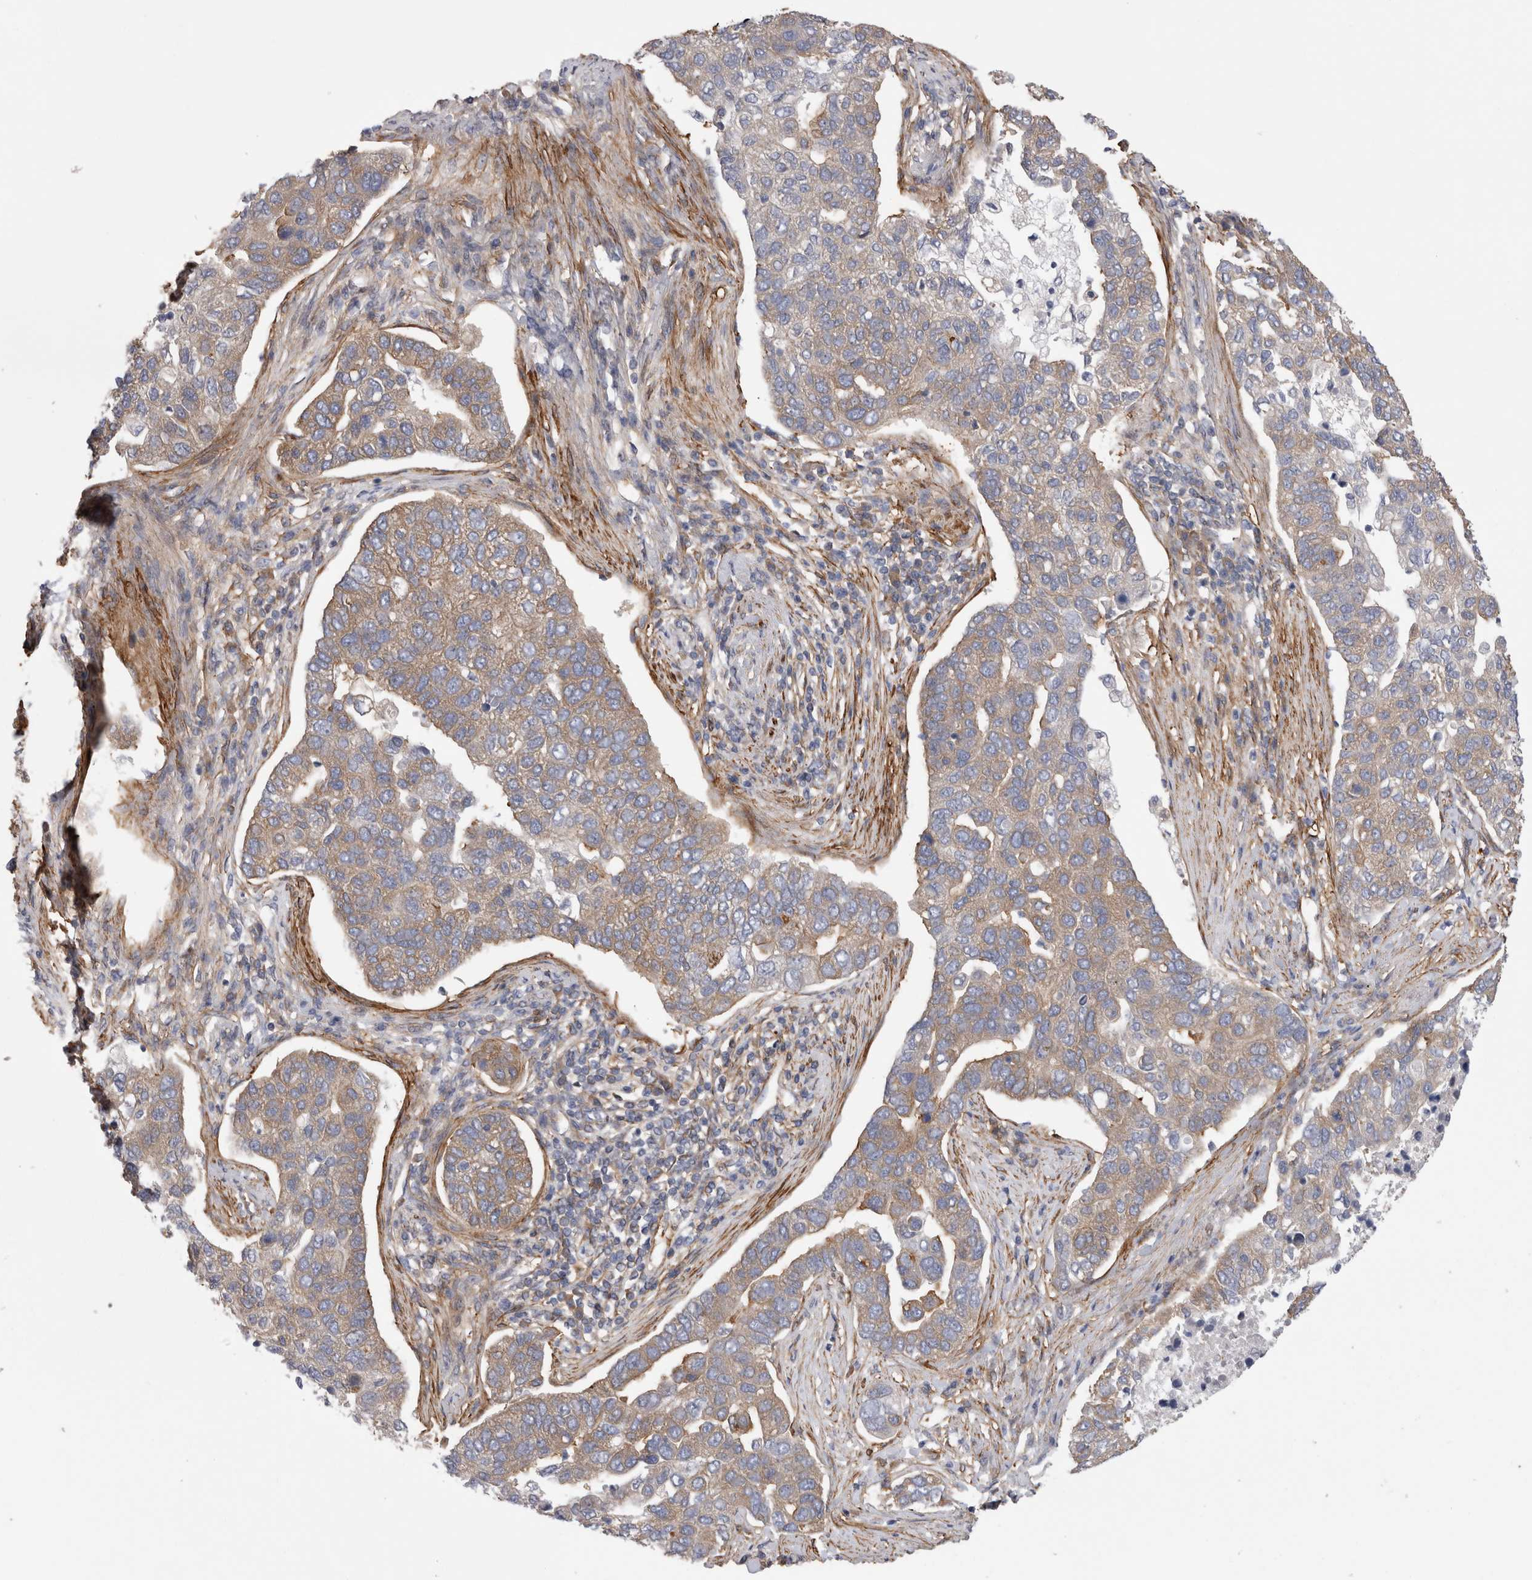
{"staining": {"intensity": "moderate", "quantity": "25%-75%", "location": "cytoplasmic/membranous"}, "tissue": "pancreatic cancer", "cell_type": "Tumor cells", "image_type": "cancer", "snomed": [{"axis": "morphology", "description": "Adenocarcinoma, NOS"}, {"axis": "topography", "description": "Pancreas"}], "caption": "About 25%-75% of tumor cells in adenocarcinoma (pancreatic) show moderate cytoplasmic/membranous protein positivity as visualized by brown immunohistochemical staining.", "gene": "EPRS1", "patient": {"sex": "female", "age": 61}}